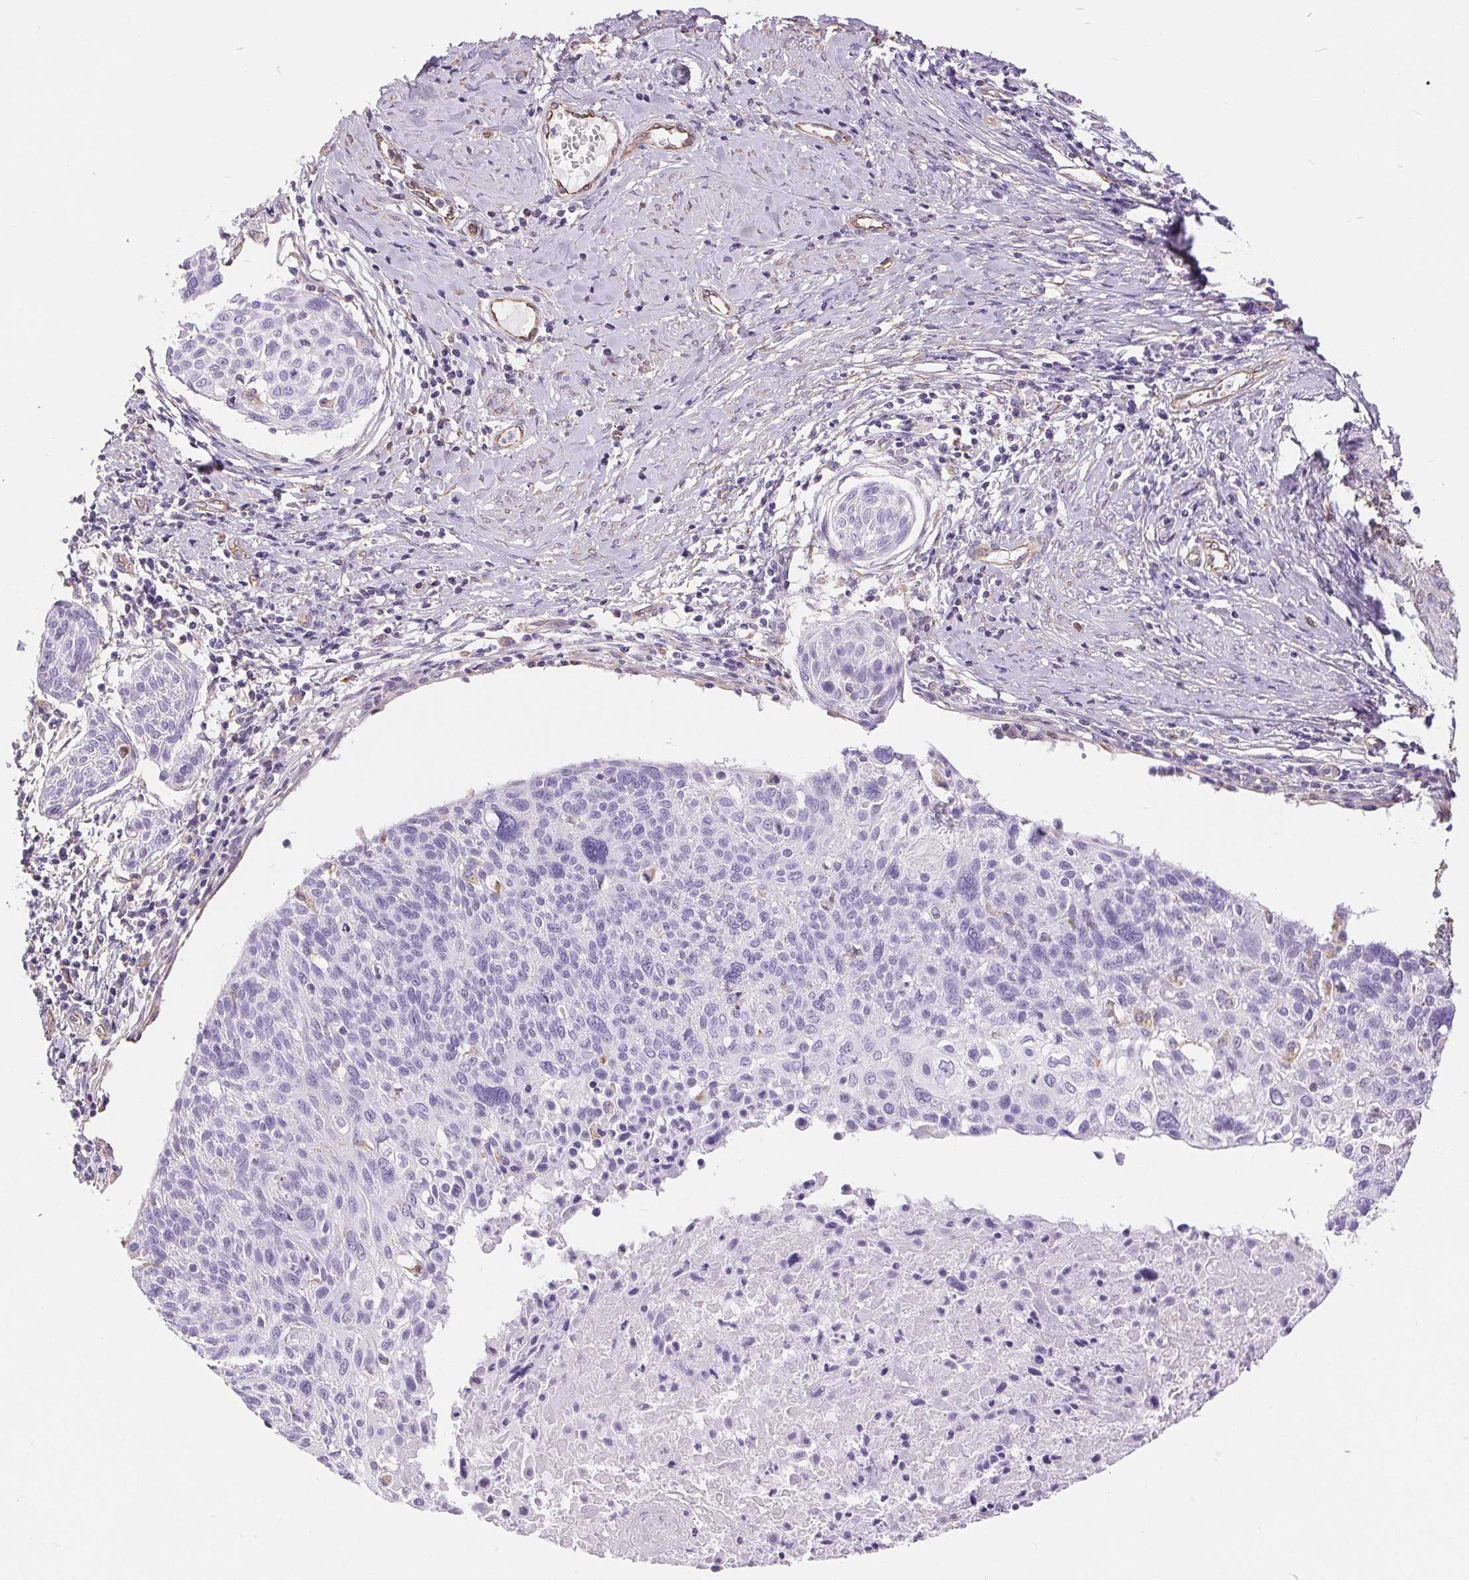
{"staining": {"intensity": "negative", "quantity": "none", "location": "none"}, "tissue": "cervical cancer", "cell_type": "Tumor cells", "image_type": "cancer", "snomed": [{"axis": "morphology", "description": "Squamous cell carcinoma, NOS"}, {"axis": "topography", "description": "Cervix"}], "caption": "Immunohistochemical staining of human cervical cancer (squamous cell carcinoma) displays no significant staining in tumor cells.", "gene": "GFAP", "patient": {"sex": "female", "age": 49}}